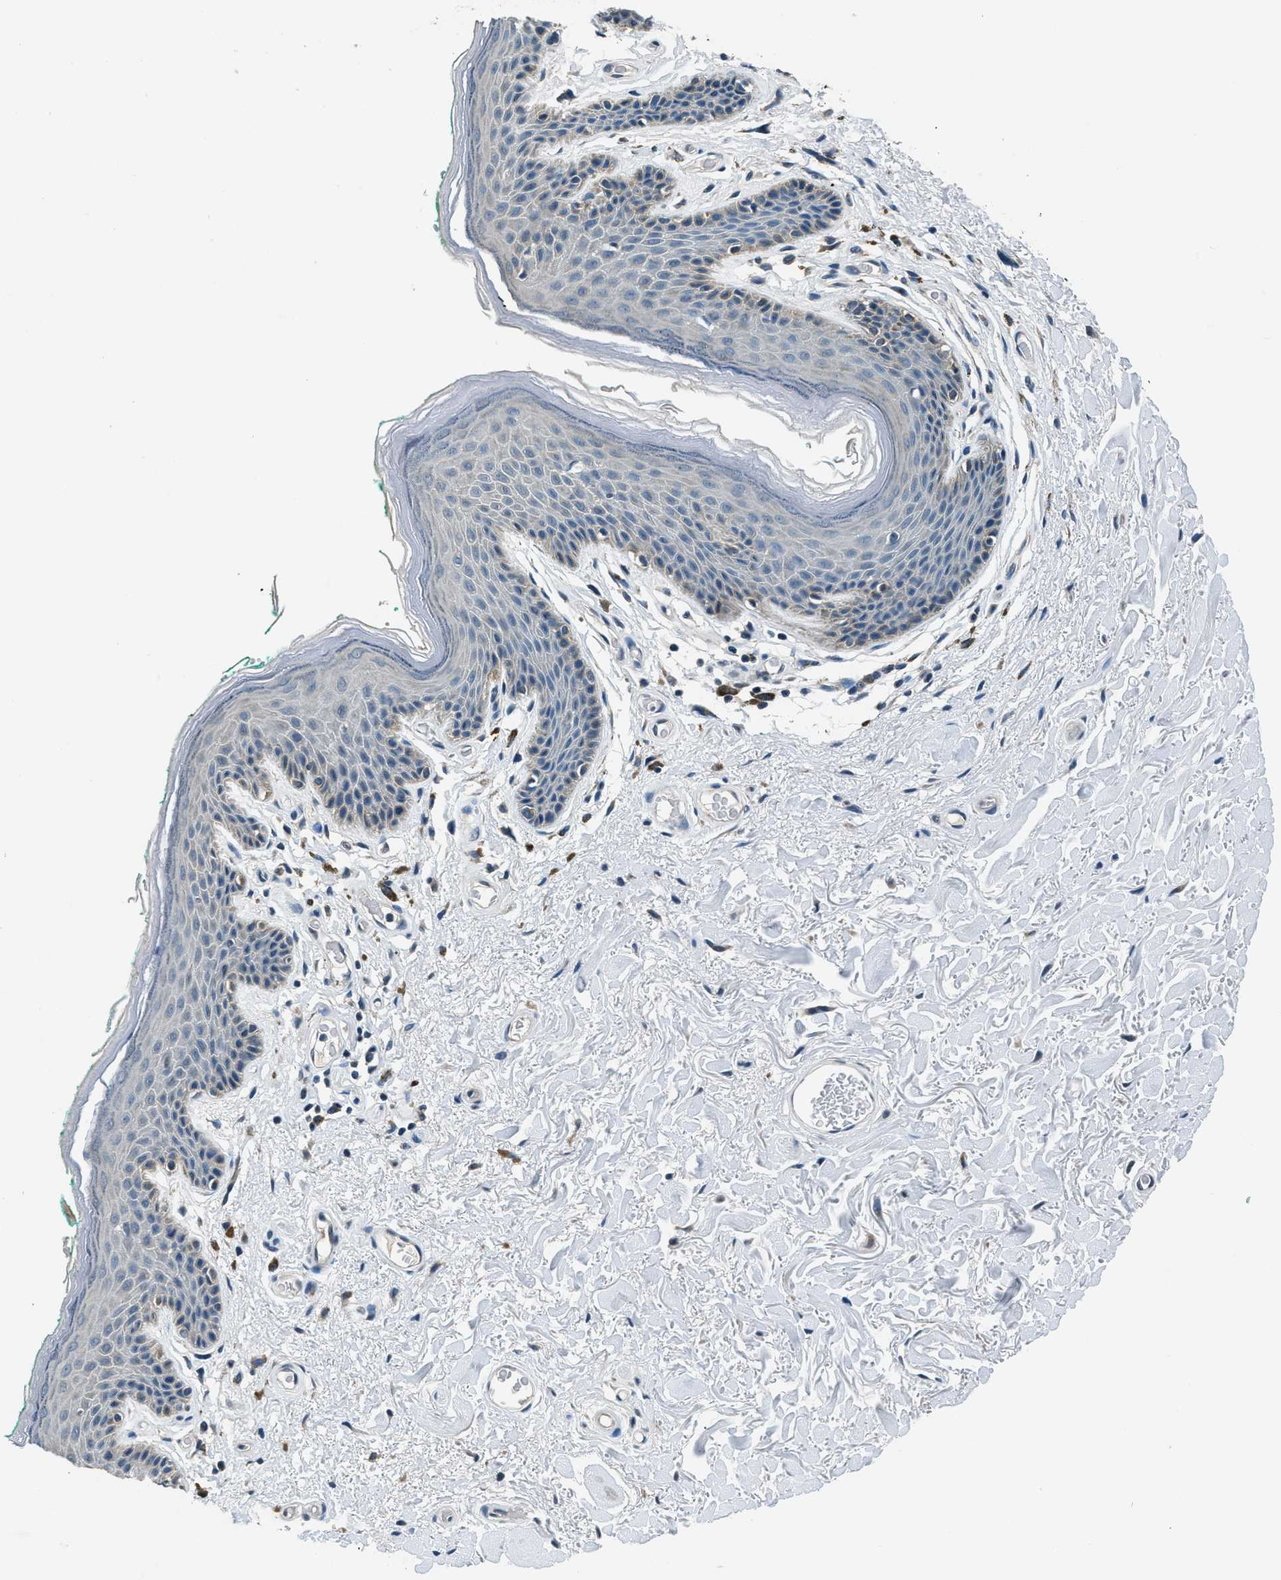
{"staining": {"intensity": "moderate", "quantity": "<25%", "location": "cytoplasmic/membranous"}, "tissue": "skin", "cell_type": "Epidermal cells", "image_type": "normal", "snomed": [{"axis": "morphology", "description": "Normal tissue, NOS"}, {"axis": "topography", "description": "Anal"}], "caption": "High-power microscopy captured an immunohistochemistry image of benign skin, revealing moderate cytoplasmic/membranous positivity in about <25% of epidermal cells. (brown staining indicates protein expression, while blue staining denotes nuclei).", "gene": "NME8", "patient": {"sex": "male", "age": 74}}